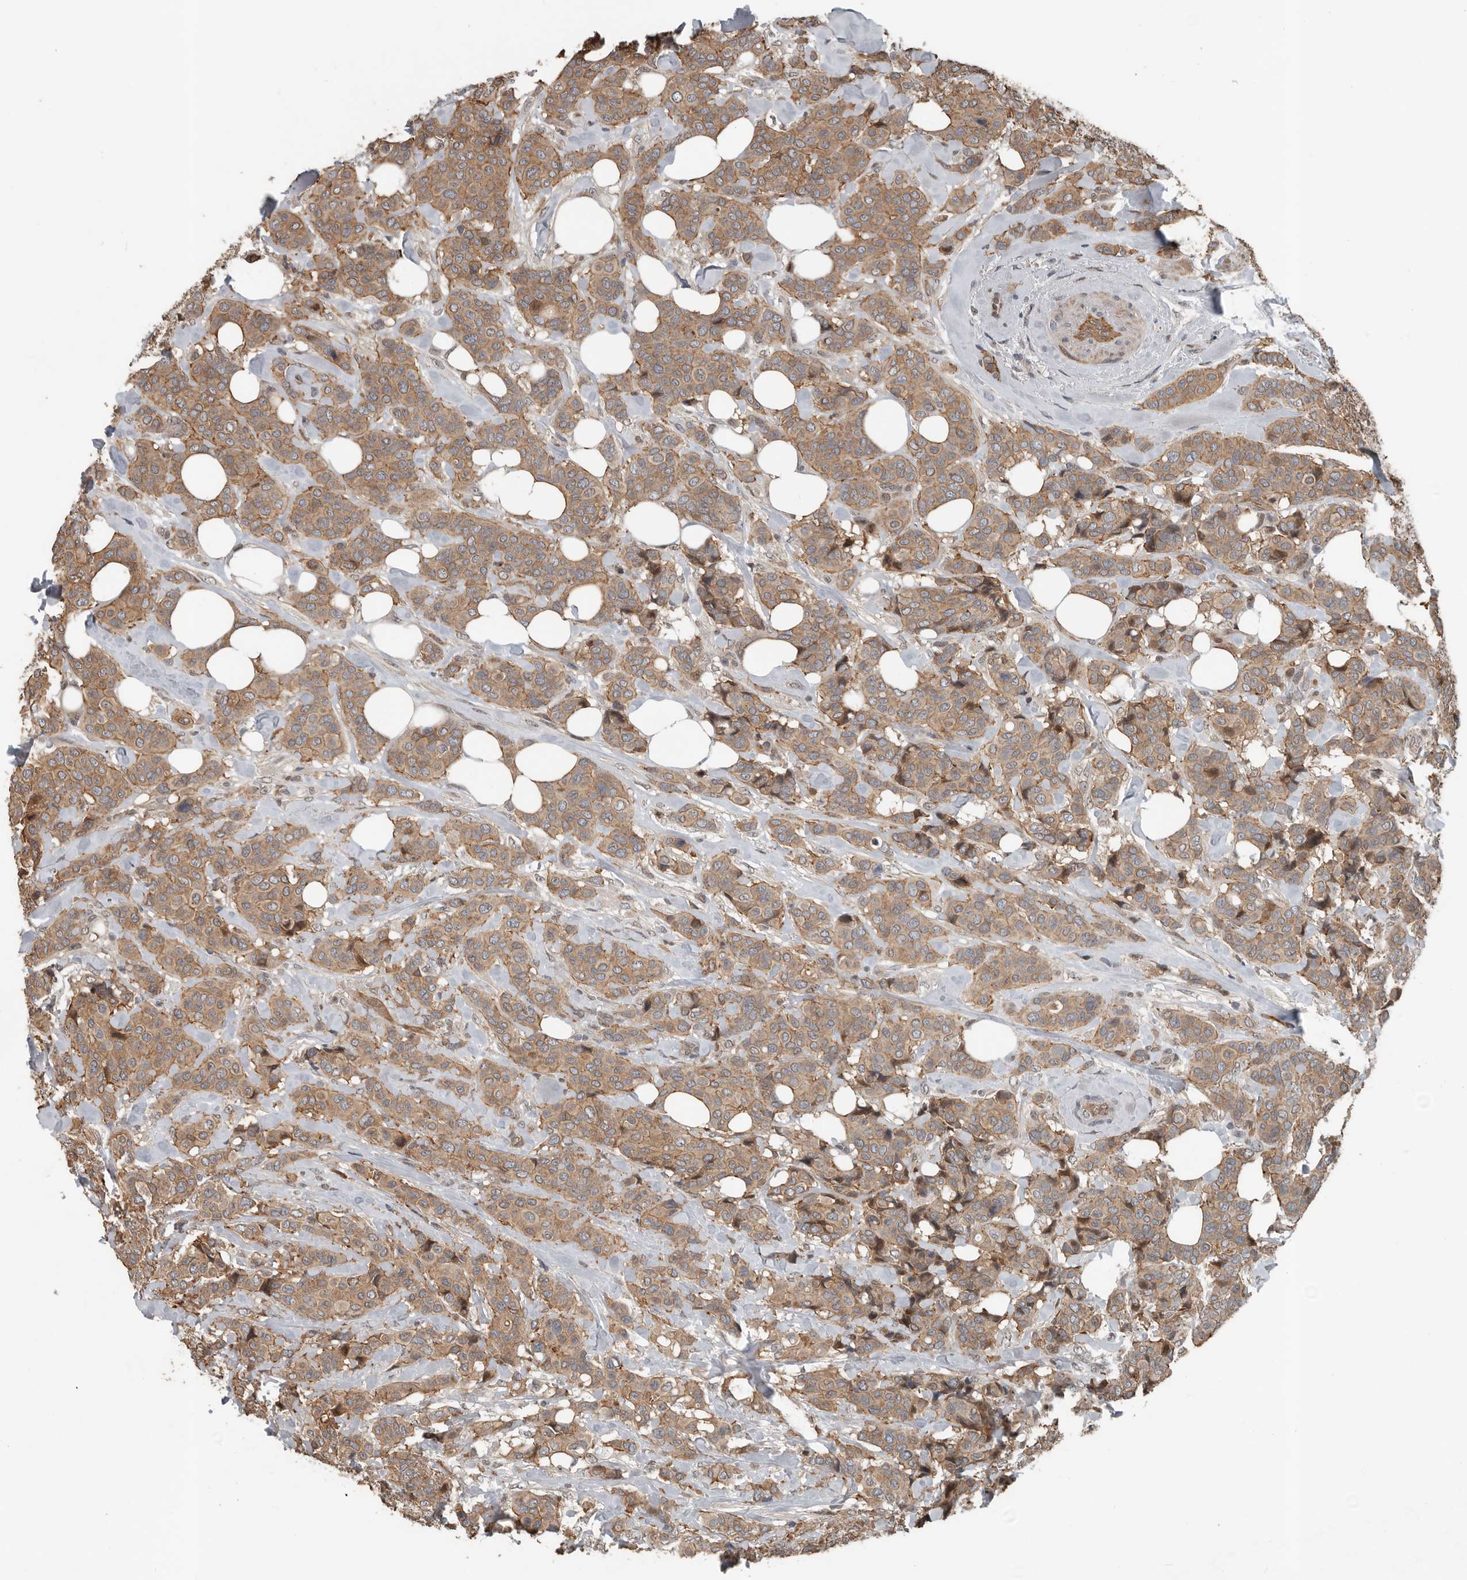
{"staining": {"intensity": "moderate", "quantity": ">75%", "location": "cytoplasmic/membranous"}, "tissue": "breast cancer", "cell_type": "Tumor cells", "image_type": "cancer", "snomed": [{"axis": "morphology", "description": "Lobular carcinoma"}, {"axis": "topography", "description": "Breast"}], "caption": "Protein positivity by immunohistochemistry reveals moderate cytoplasmic/membranous positivity in approximately >75% of tumor cells in breast lobular carcinoma.", "gene": "YOD1", "patient": {"sex": "female", "age": 51}}